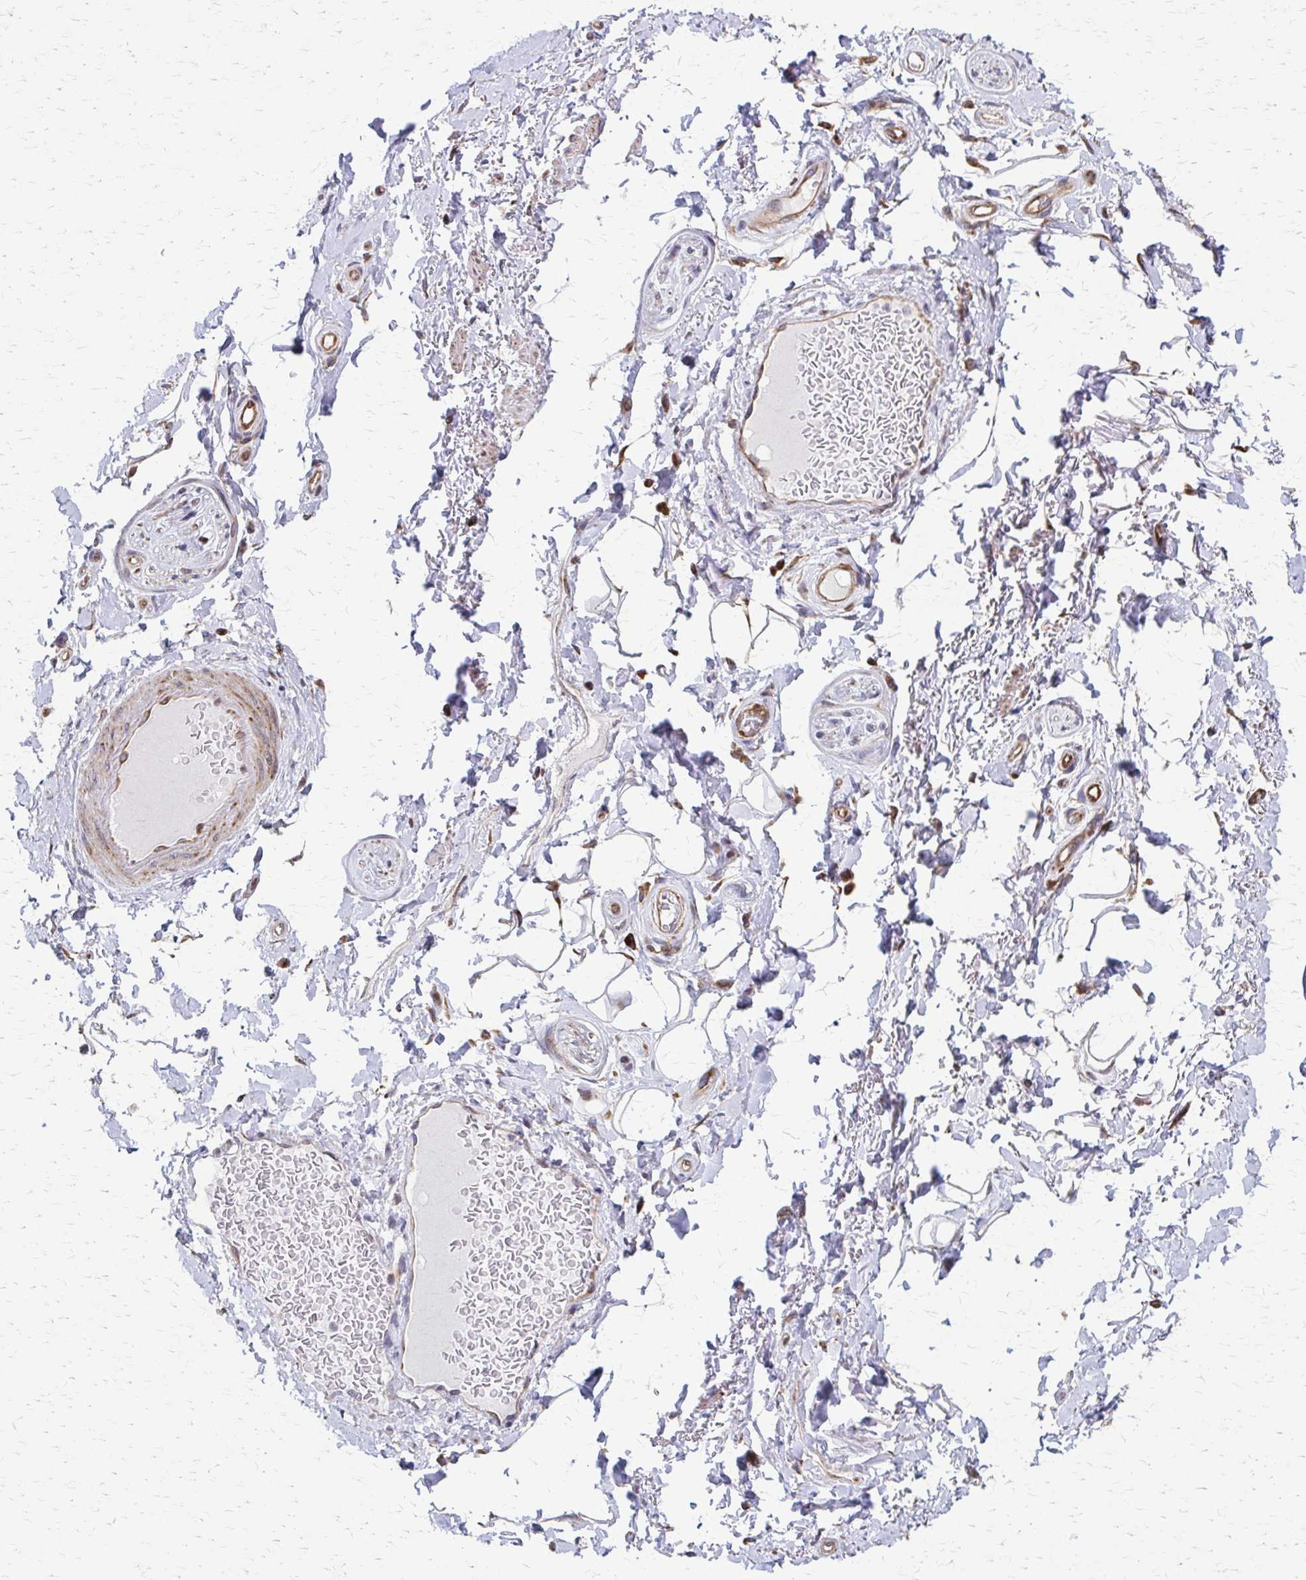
{"staining": {"intensity": "moderate", "quantity": "<25%", "location": "cytoplasmic/membranous"}, "tissue": "adipose tissue", "cell_type": "Adipocytes", "image_type": "normal", "snomed": [{"axis": "morphology", "description": "Normal tissue, NOS"}, {"axis": "topography", "description": "Peripheral nerve tissue"}], "caption": "Adipose tissue stained with DAB (3,3'-diaminobenzidine) IHC reveals low levels of moderate cytoplasmic/membranous positivity in about <25% of adipocytes.", "gene": "EEF2", "patient": {"sex": "male", "age": 51}}